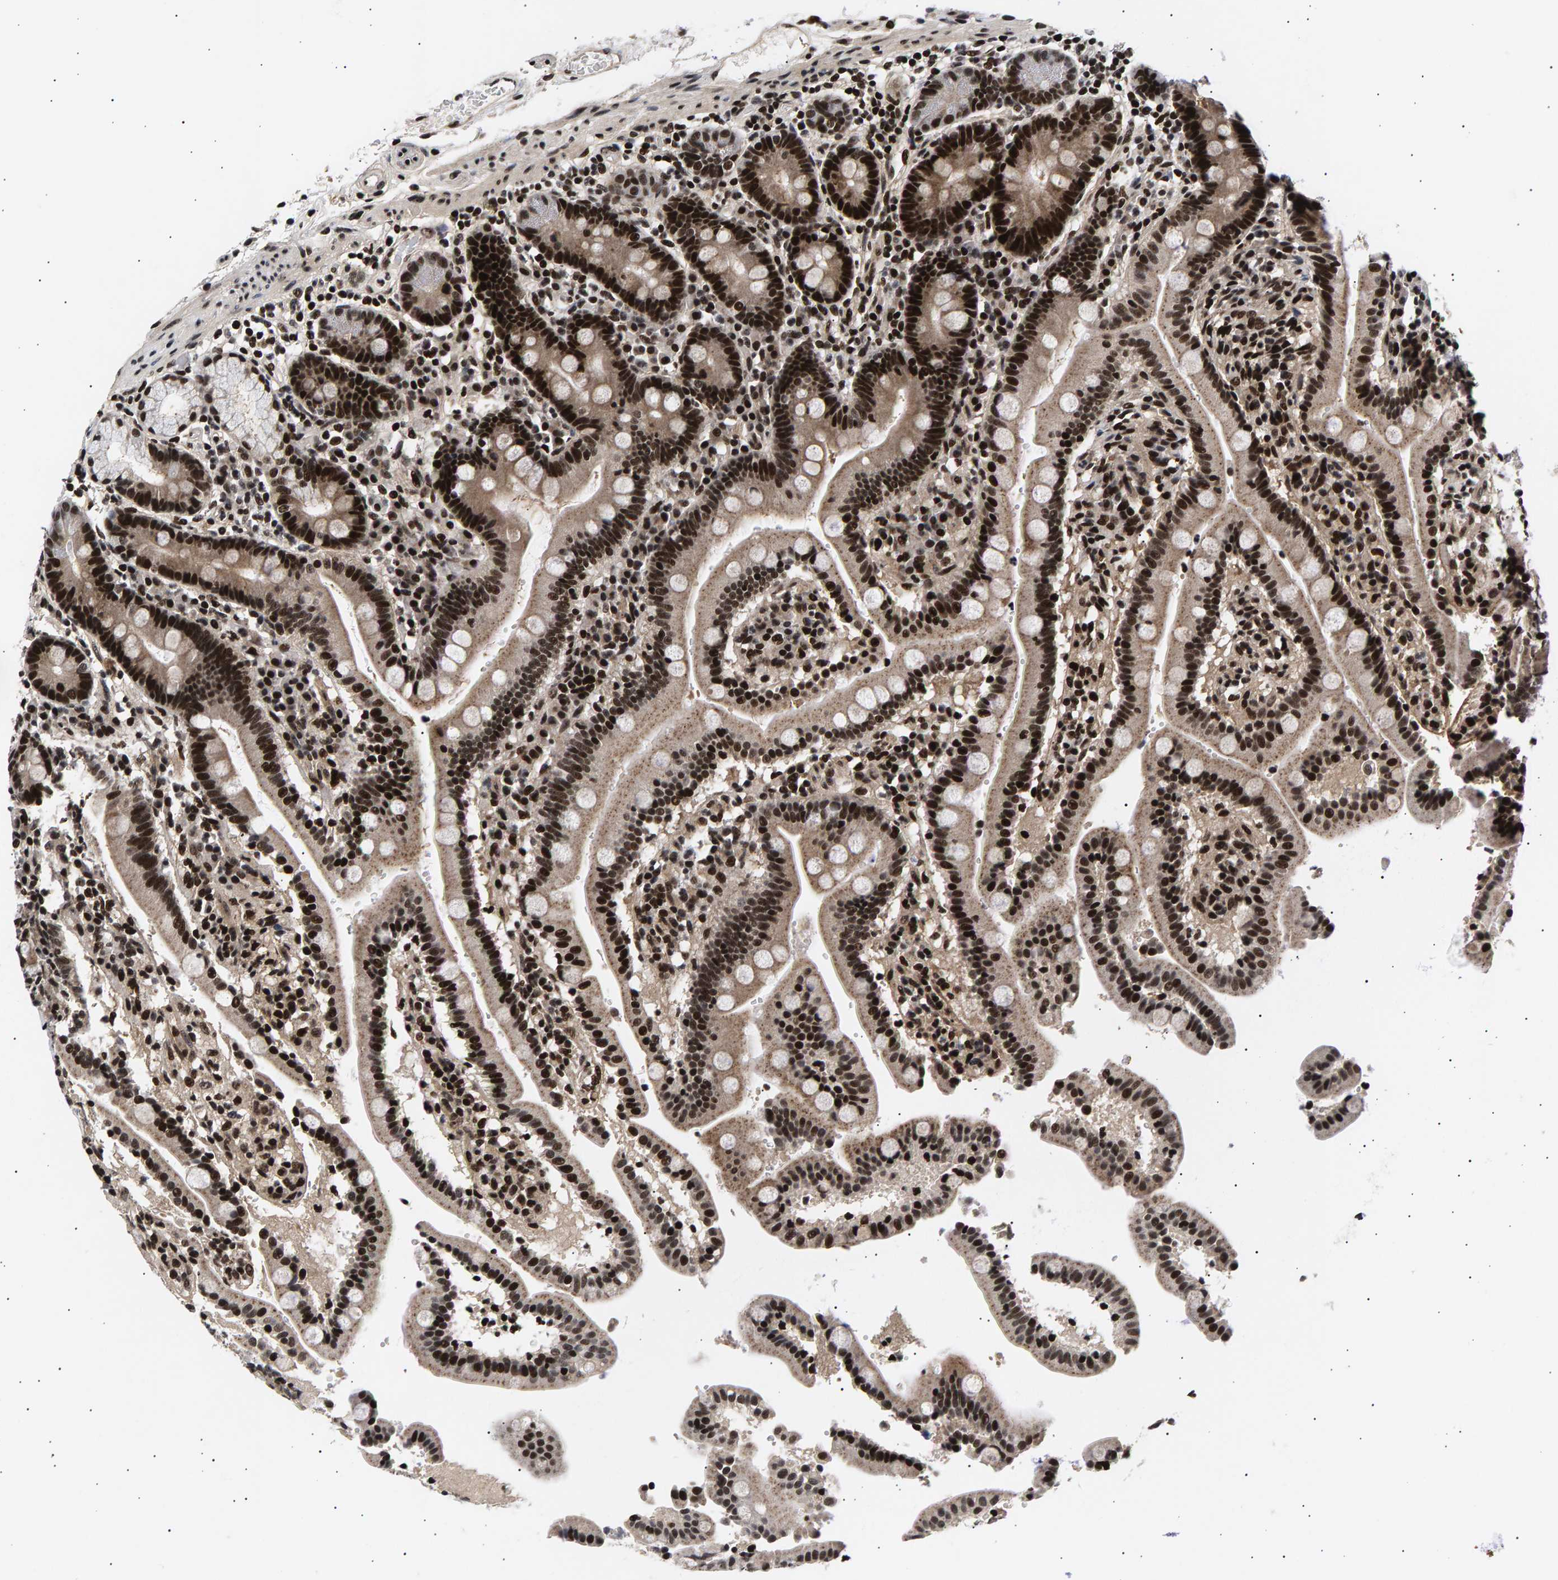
{"staining": {"intensity": "strong", "quantity": ">75%", "location": "nuclear"}, "tissue": "duodenum", "cell_type": "Glandular cells", "image_type": "normal", "snomed": [{"axis": "morphology", "description": "Normal tissue, NOS"}, {"axis": "topography", "description": "Small intestine, NOS"}], "caption": "Glandular cells exhibit high levels of strong nuclear expression in about >75% of cells in benign human duodenum. The staining was performed using DAB (3,3'-diaminobenzidine) to visualize the protein expression in brown, while the nuclei were stained in blue with hematoxylin (Magnification: 20x).", "gene": "ANKRD40", "patient": {"sex": "female", "age": 71}}